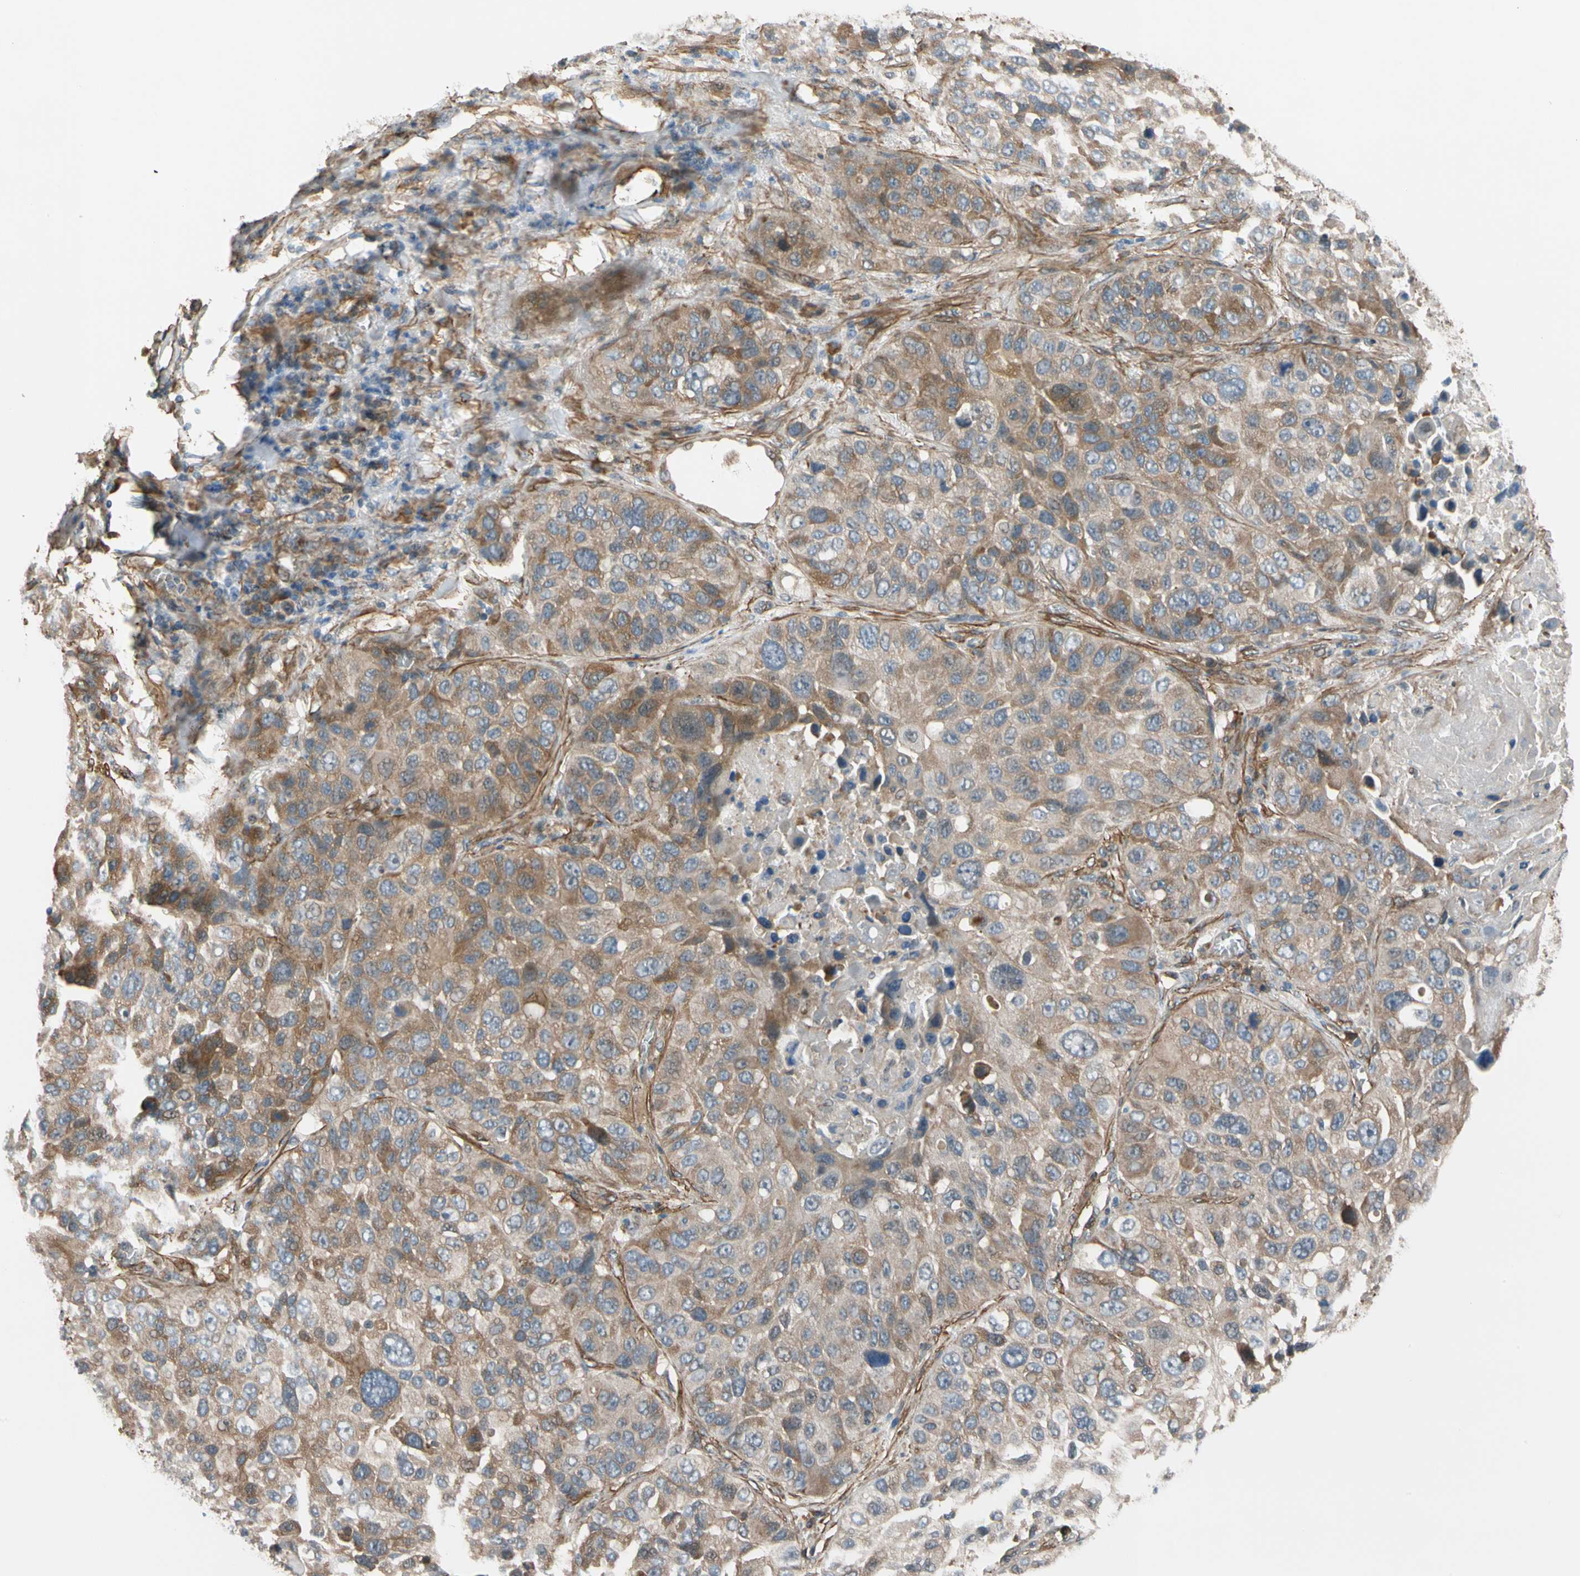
{"staining": {"intensity": "weak", "quantity": ">75%", "location": "cytoplasmic/membranous"}, "tissue": "lung cancer", "cell_type": "Tumor cells", "image_type": "cancer", "snomed": [{"axis": "morphology", "description": "Squamous cell carcinoma, NOS"}, {"axis": "topography", "description": "Lung"}], "caption": "Immunohistochemistry (IHC) of lung squamous cell carcinoma demonstrates low levels of weak cytoplasmic/membranous expression in about >75% of tumor cells. The protein of interest is shown in brown color, while the nuclei are stained blue.", "gene": "LIMK2", "patient": {"sex": "male", "age": 57}}